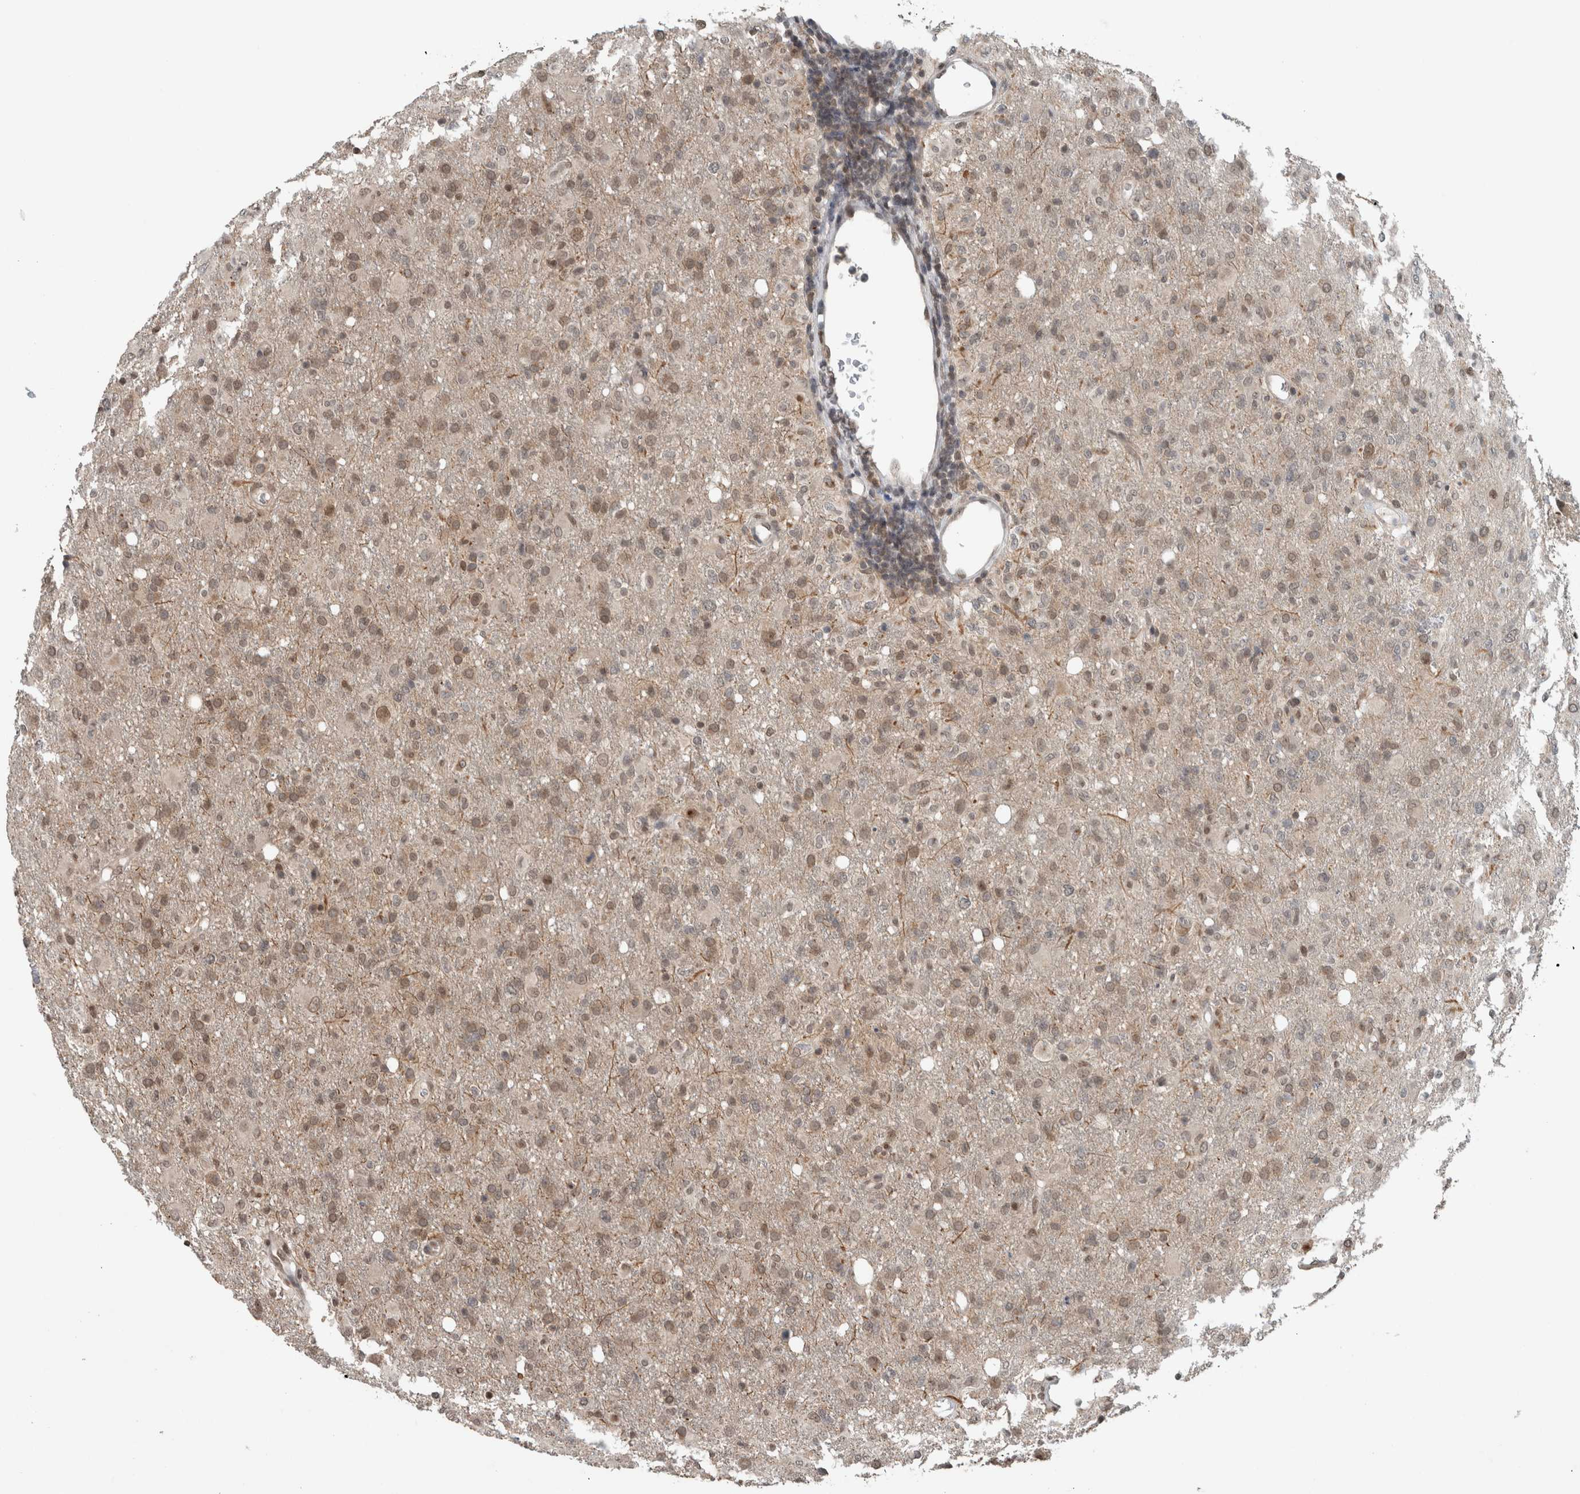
{"staining": {"intensity": "weak", "quantity": ">75%", "location": "cytoplasmic/membranous,nuclear"}, "tissue": "glioma", "cell_type": "Tumor cells", "image_type": "cancer", "snomed": [{"axis": "morphology", "description": "Glioma, malignant, High grade"}, {"axis": "topography", "description": "Brain"}], "caption": "This image reveals immunohistochemistry staining of human glioma, with low weak cytoplasmic/membranous and nuclear expression in approximately >75% of tumor cells.", "gene": "SPAG7", "patient": {"sex": "female", "age": 57}}